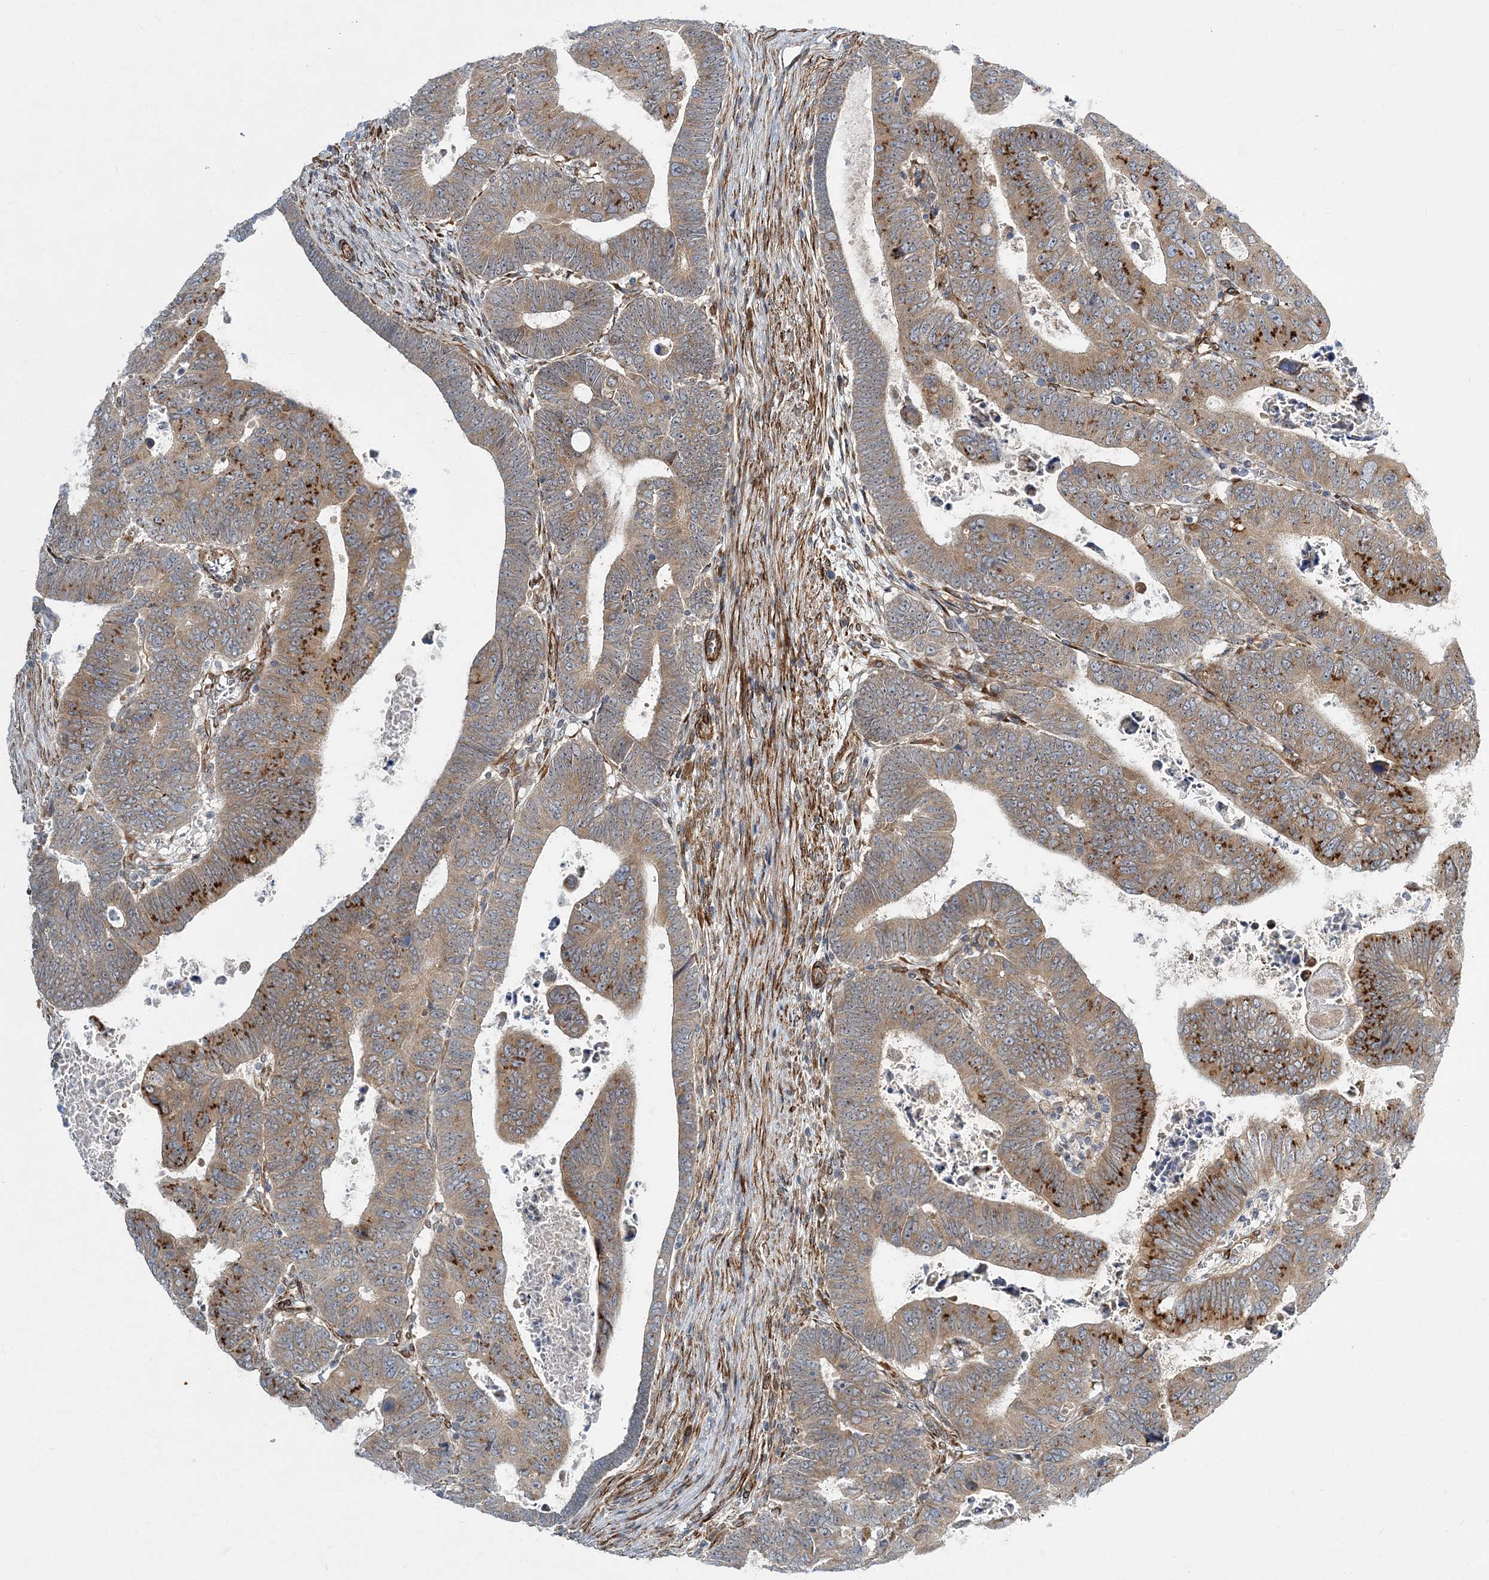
{"staining": {"intensity": "strong", "quantity": ">75%", "location": "cytoplasmic/membranous"}, "tissue": "colorectal cancer", "cell_type": "Tumor cells", "image_type": "cancer", "snomed": [{"axis": "morphology", "description": "Normal tissue, NOS"}, {"axis": "morphology", "description": "Adenocarcinoma, NOS"}, {"axis": "topography", "description": "Rectum"}], "caption": "This is an image of immunohistochemistry staining of adenocarcinoma (colorectal), which shows strong expression in the cytoplasmic/membranous of tumor cells.", "gene": "NBAS", "patient": {"sex": "female", "age": 65}}